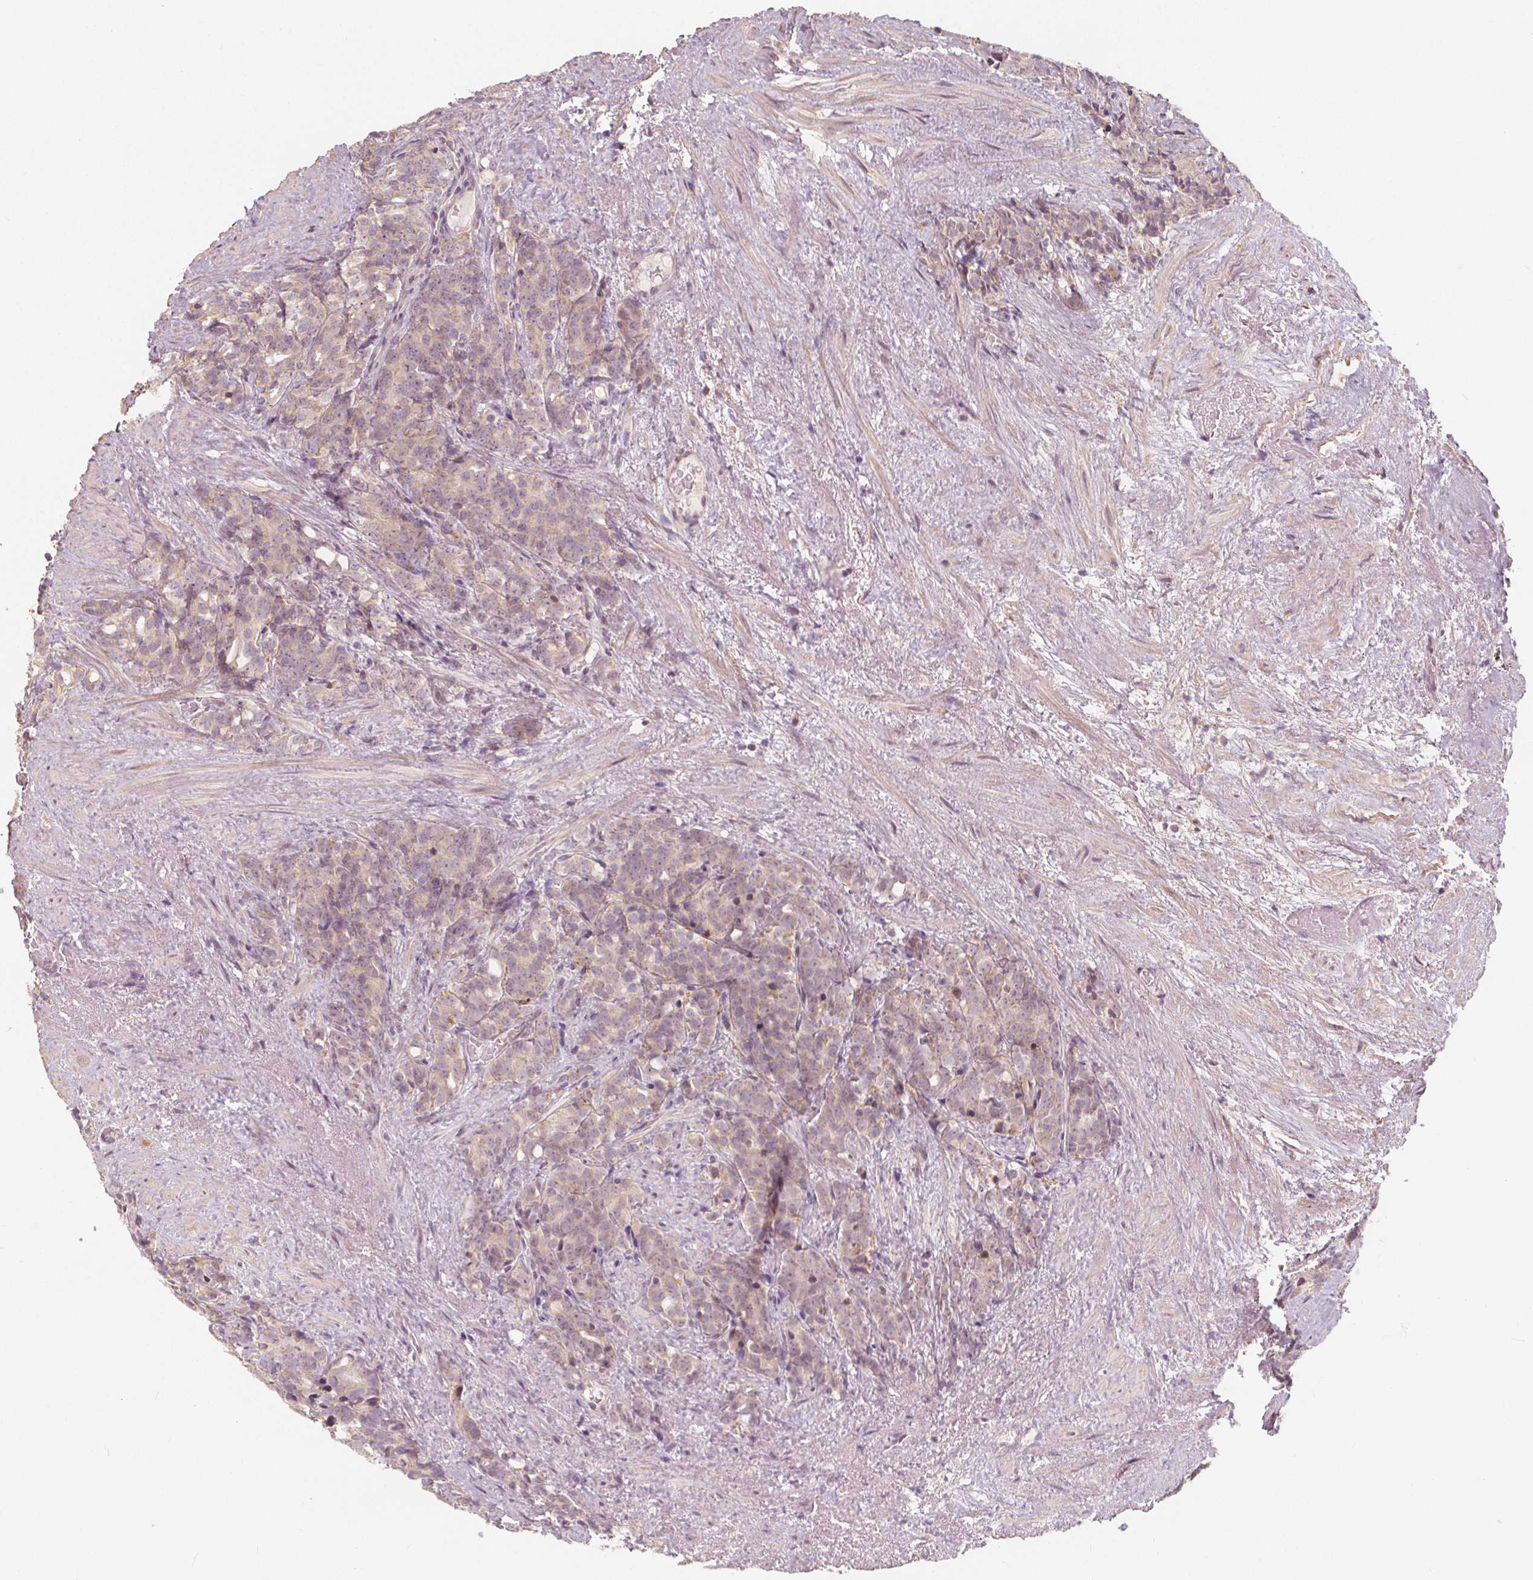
{"staining": {"intensity": "negative", "quantity": "none", "location": "none"}, "tissue": "prostate cancer", "cell_type": "Tumor cells", "image_type": "cancer", "snomed": [{"axis": "morphology", "description": "Adenocarcinoma, High grade"}, {"axis": "topography", "description": "Prostate"}], "caption": "The IHC micrograph has no significant positivity in tumor cells of prostate cancer (adenocarcinoma (high-grade)) tissue.", "gene": "DRC3", "patient": {"sex": "male", "age": 84}}